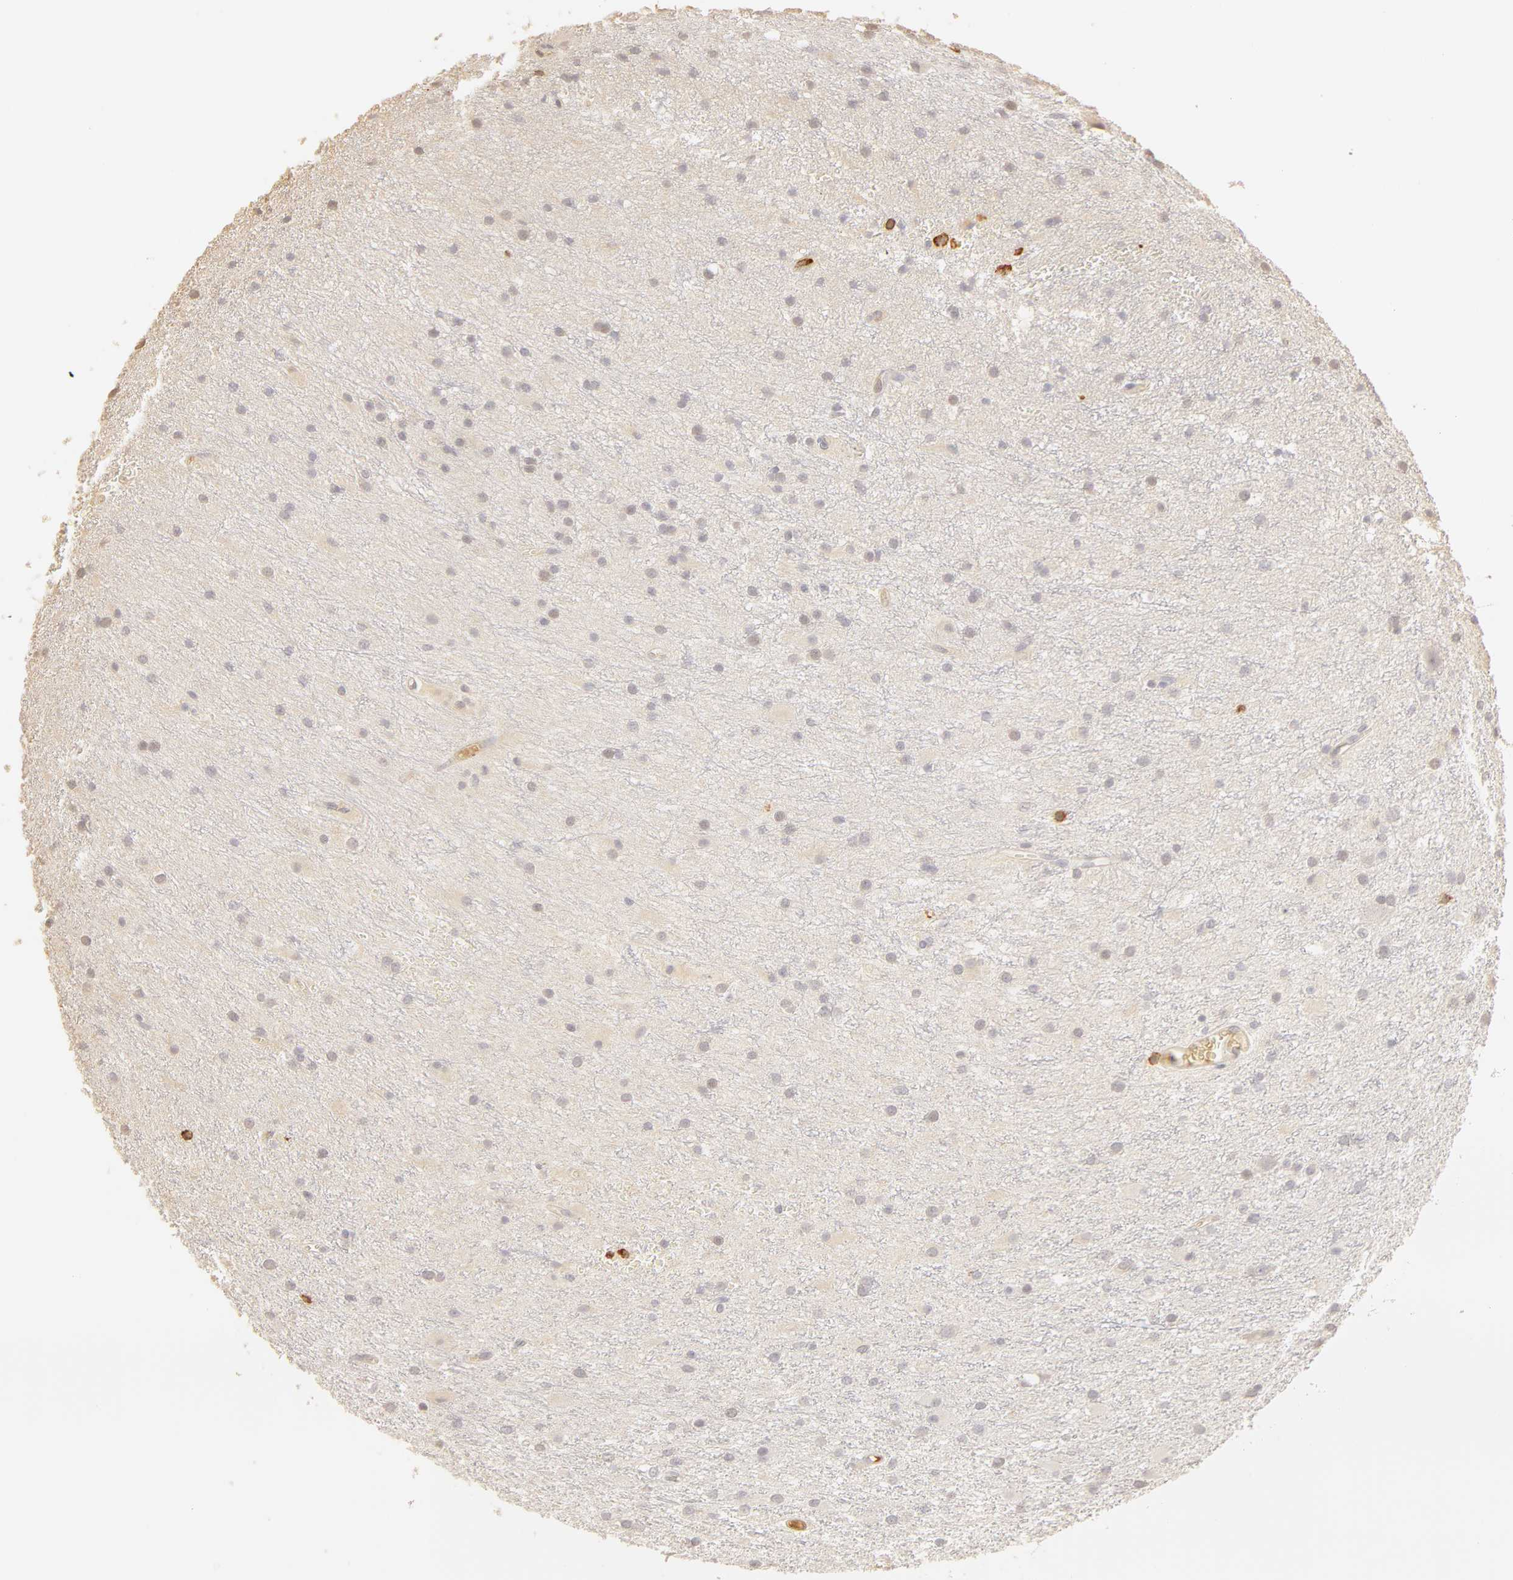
{"staining": {"intensity": "negative", "quantity": "none", "location": "none"}, "tissue": "glioma", "cell_type": "Tumor cells", "image_type": "cancer", "snomed": [{"axis": "morphology", "description": "Glioma, malignant, Low grade"}, {"axis": "topography", "description": "Brain"}], "caption": "This is an immunohistochemistry photomicrograph of glioma. There is no staining in tumor cells.", "gene": "C1R", "patient": {"sex": "female", "age": 15}}